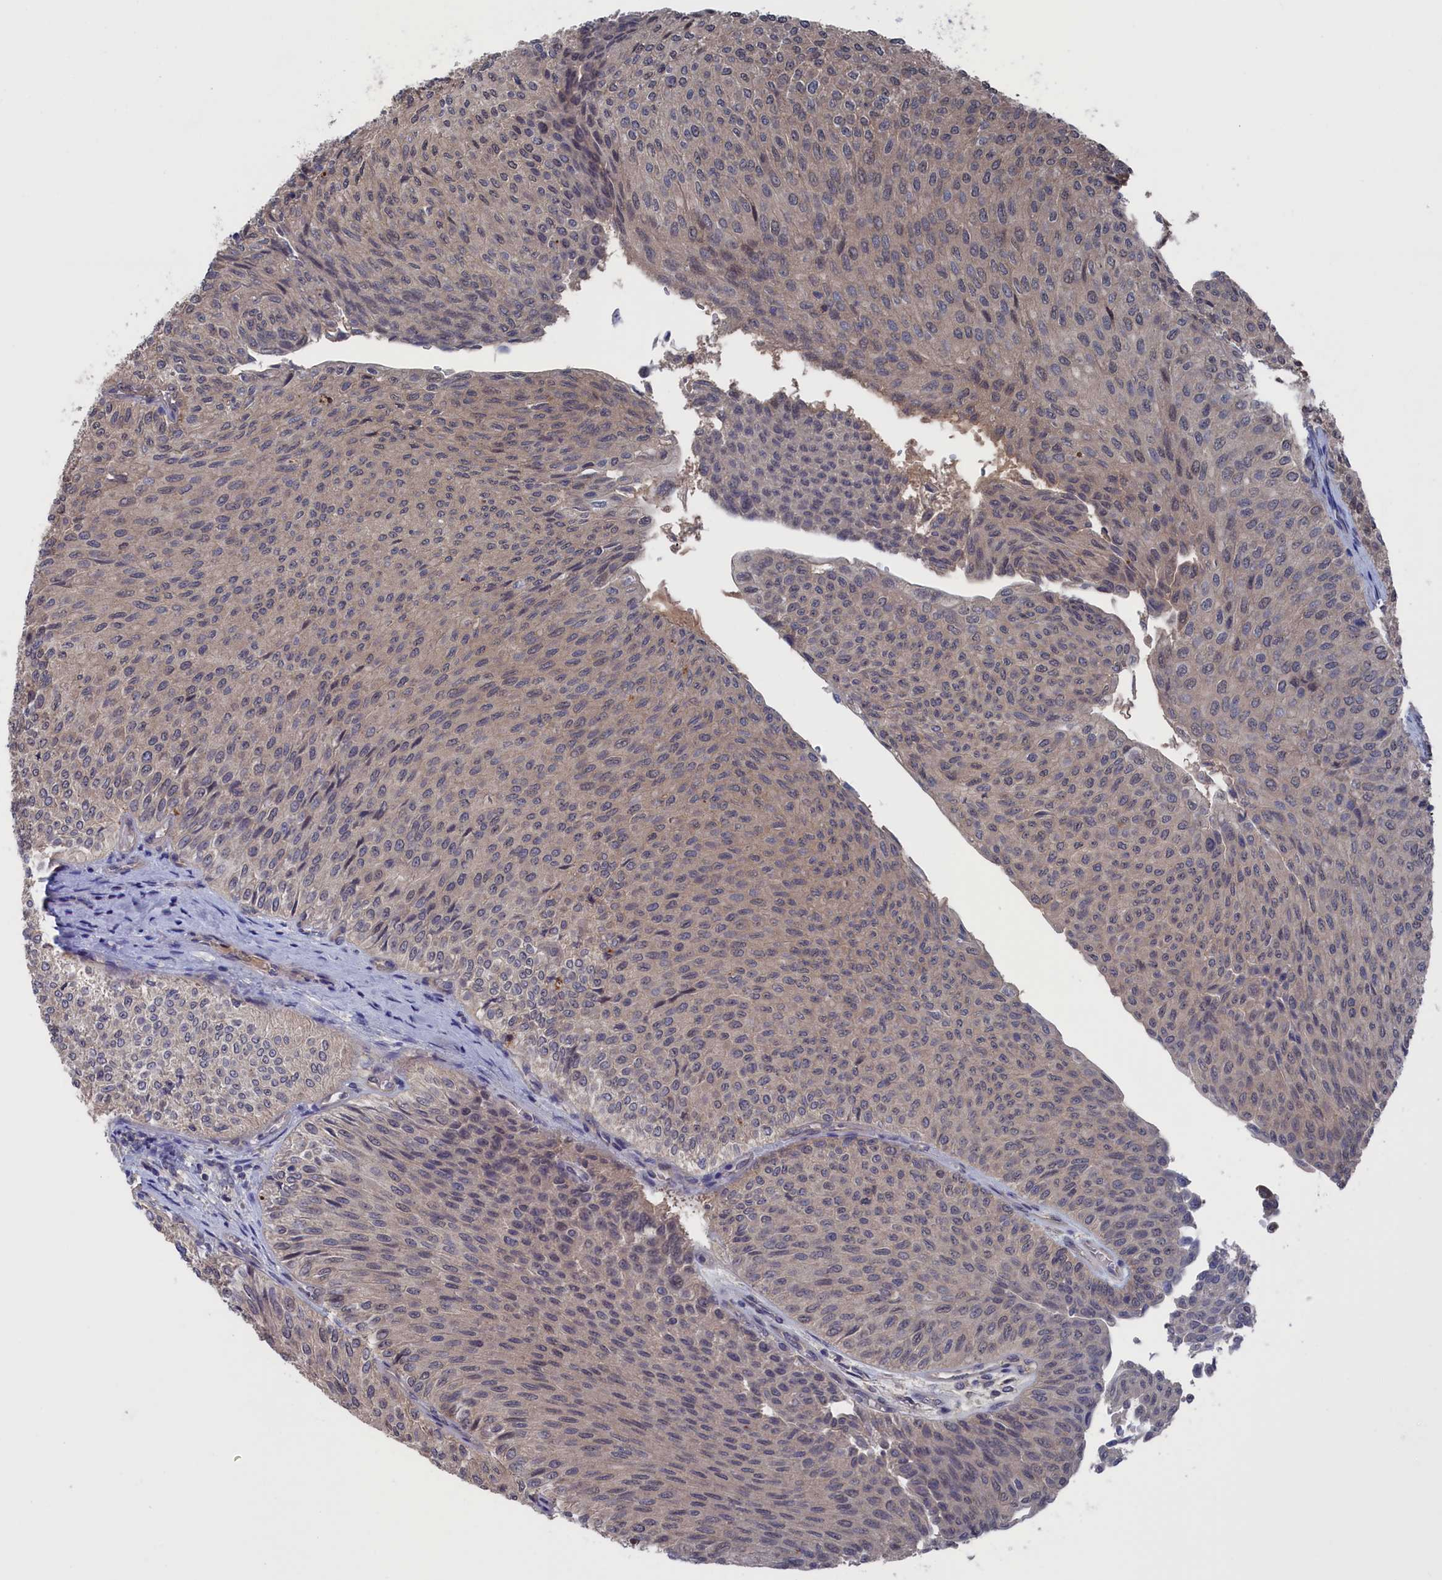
{"staining": {"intensity": "negative", "quantity": "none", "location": "none"}, "tissue": "urothelial cancer", "cell_type": "Tumor cells", "image_type": "cancer", "snomed": [{"axis": "morphology", "description": "Urothelial carcinoma, Low grade"}, {"axis": "topography", "description": "Urinary bladder"}], "caption": "This is an IHC micrograph of human low-grade urothelial carcinoma. There is no staining in tumor cells.", "gene": "NUTF2", "patient": {"sex": "male", "age": 78}}